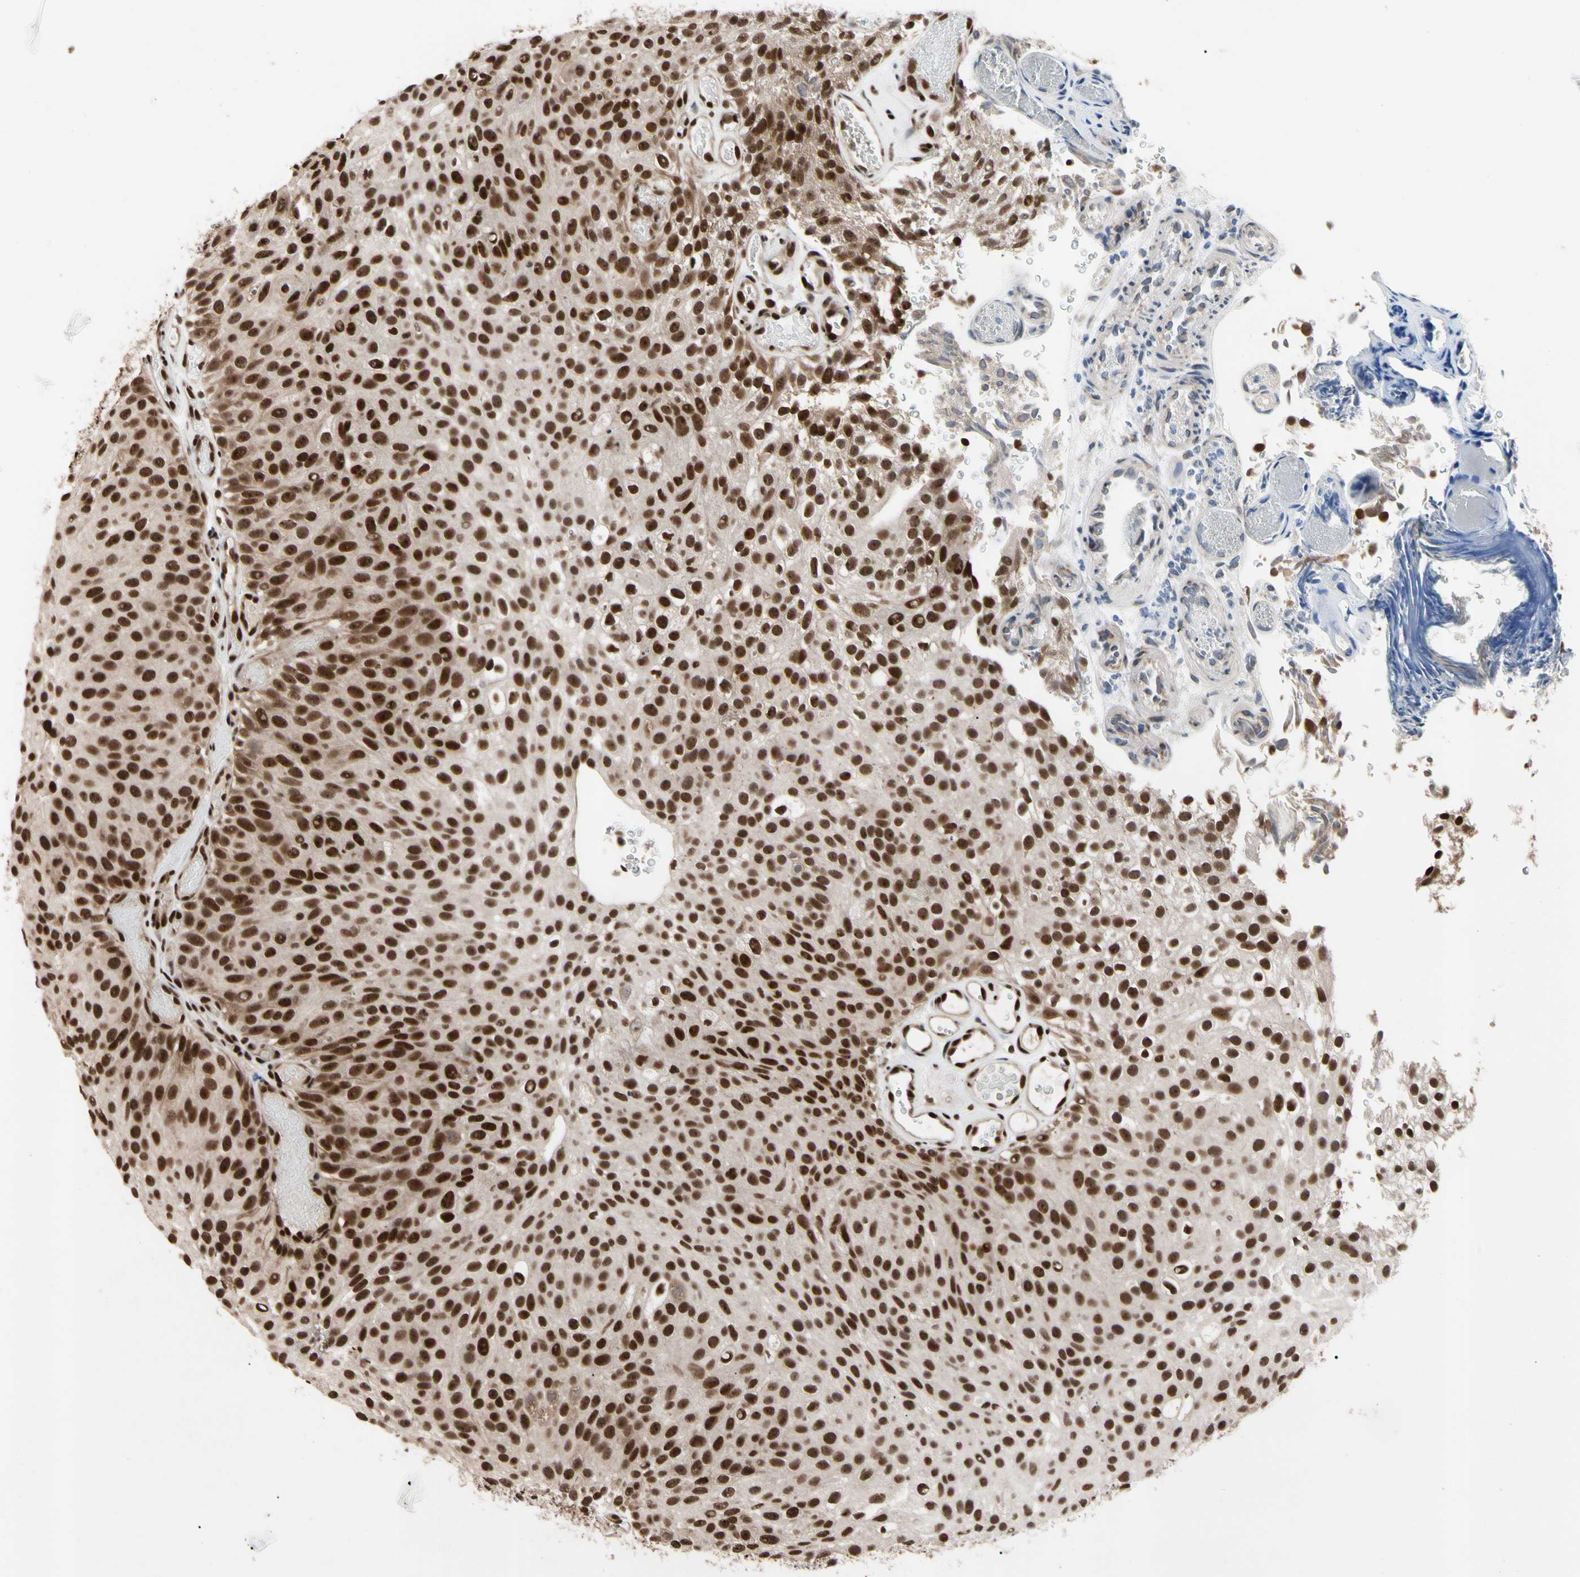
{"staining": {"intensity": "strong", "quantity": ">75%", "location": "nuclear"}, "tissue": "urothelial cancer", "cell_type": "Tumor cells", "image_type": "cancer", "snomed": [{"axis": "morphology", "description": "Urothelial carcinoma, Low grade"}, {"axis": "topography", "description": "Urinary bladder"}], "caption": "IHC (DAB) staining of human urothelial carcinoma (low-grade) demonstrates strong nuclear protein staining in about >75% of tumor cells.", "gene": "FAM98B", "patient": {"sex": "male", "age": 78}}